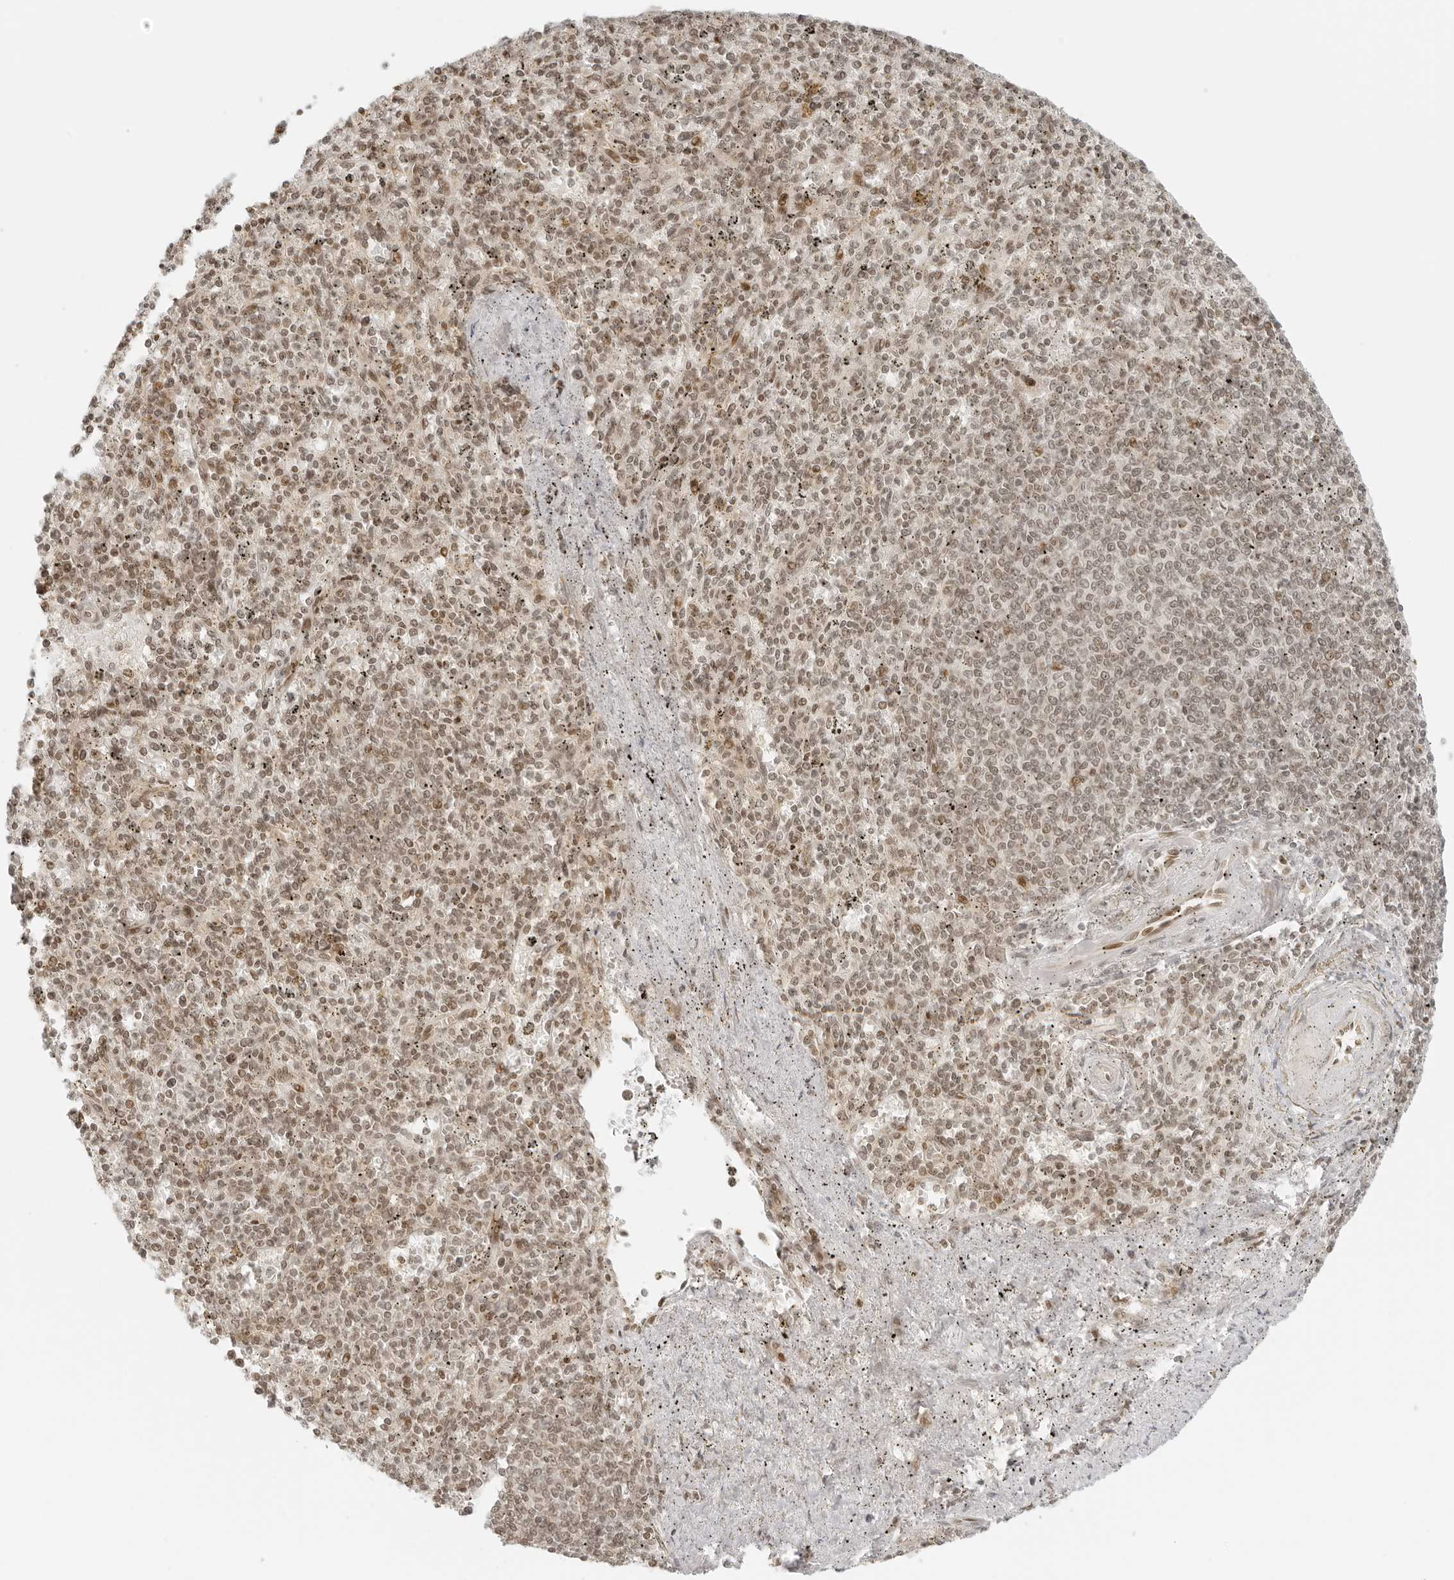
{"staining": {"intensity": "moderate", "quantity": "<25%", "location": "nuclear"}, "tissue": "spleen", "cell_type": "Cells in red pulp", "image_type": "normal", "snomed": [{"axis": "morphology", "description": "Normal tissue, NOS"}, {"axis": "topography", "description": "Spleen"}], "caption": "Immunohistochemical staining of unremarkable spleen exhibits low levels of moderate nuclear positivity in about <25% of cells in red pulp. (DAB (3,3'-diaminobenzidine) IHC, brown staining for protein, blue staining for nuclei).", "gene": "ZNF407", "patient": {"sex": "male", "age": 72}}